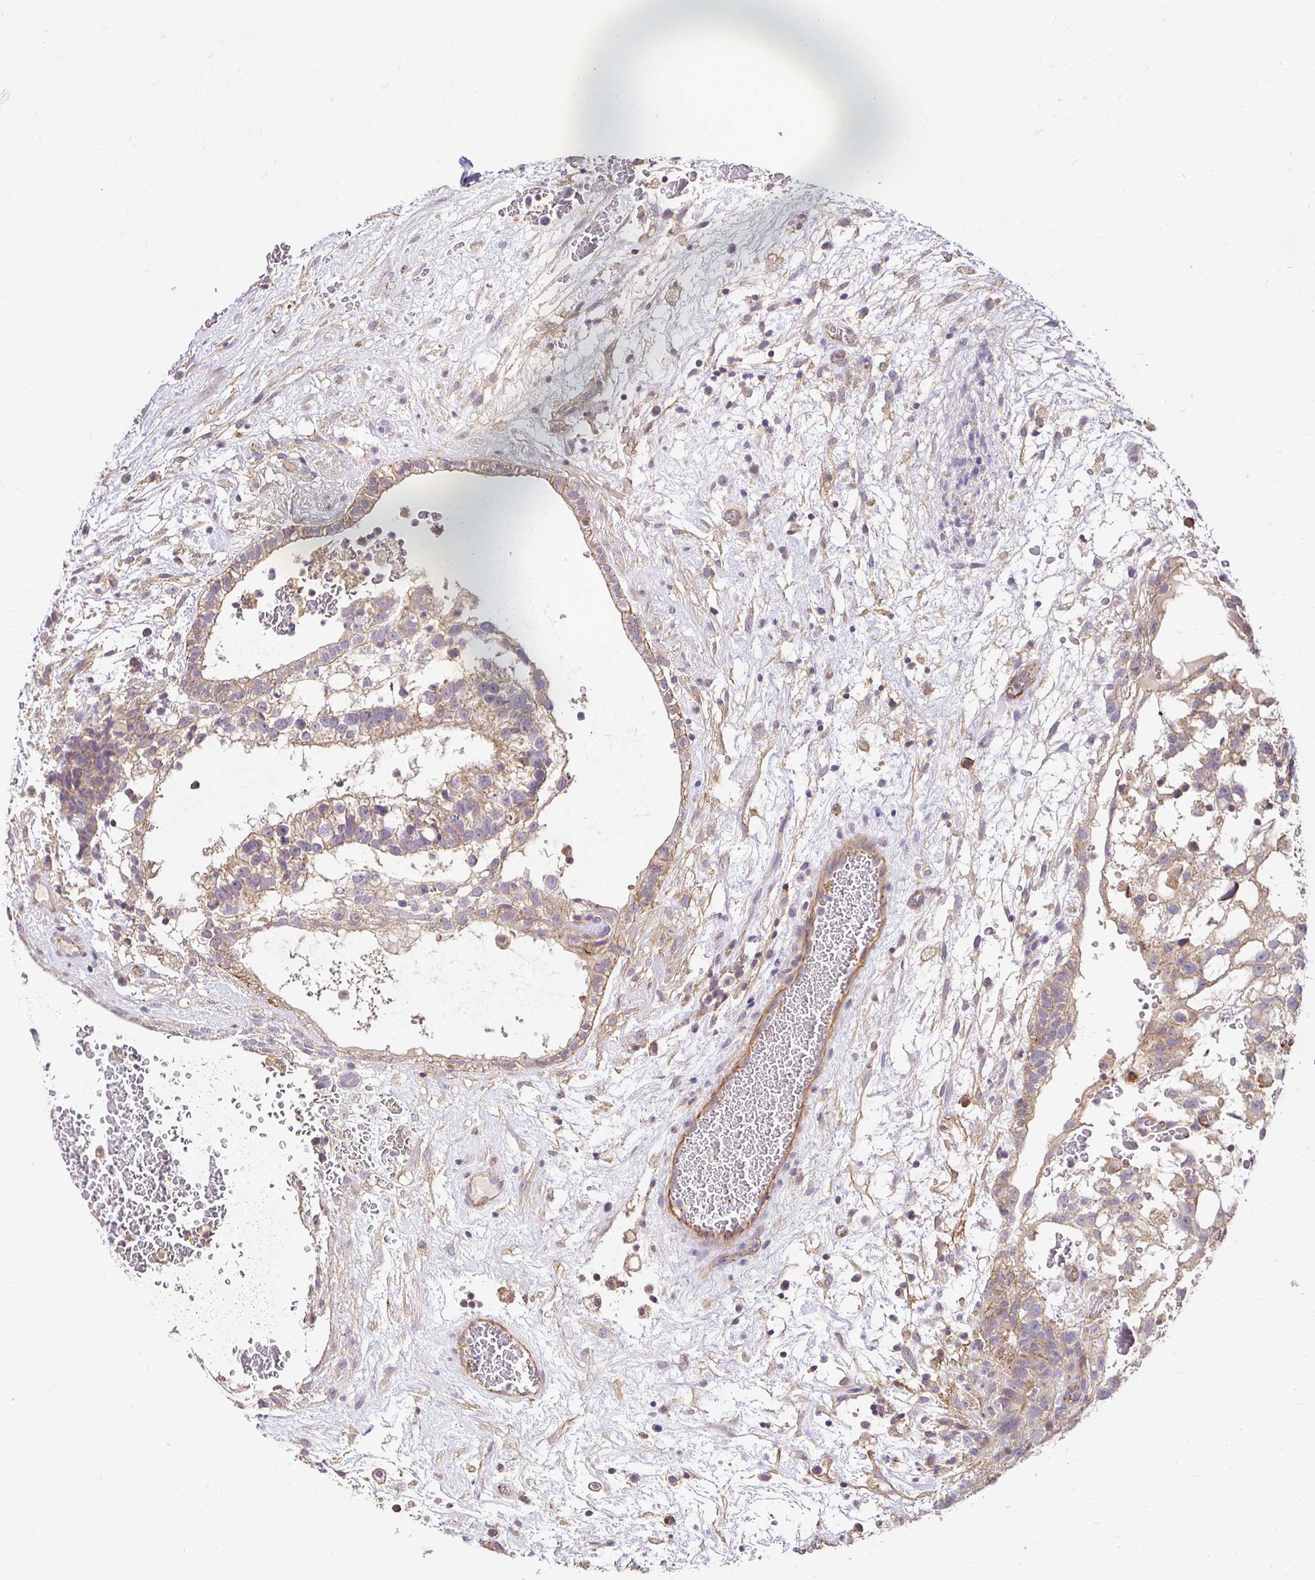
{"staining": {"intensity": "moderate", "quantity": ">75%", "location": "cytoplasmic/membranous"}, "tissue": "testis cancer", "cell_type": "Tumor cells", "image_type": "cancer", "snomed": [{"axis": "morphology", "description": "Normal tissue, NOS"}, {"axis": "morphology", "description": "Carcinoma, Embryonal, NOS"}, {"axis": "topography", "description": "Testis"}], "caption": "Human testis embryonal carcinoma stained with a protein marker reveals moderate staining in tumor cells.", "gene": "SLC9A1", "patient": {"sex": "male", "age": 32}}